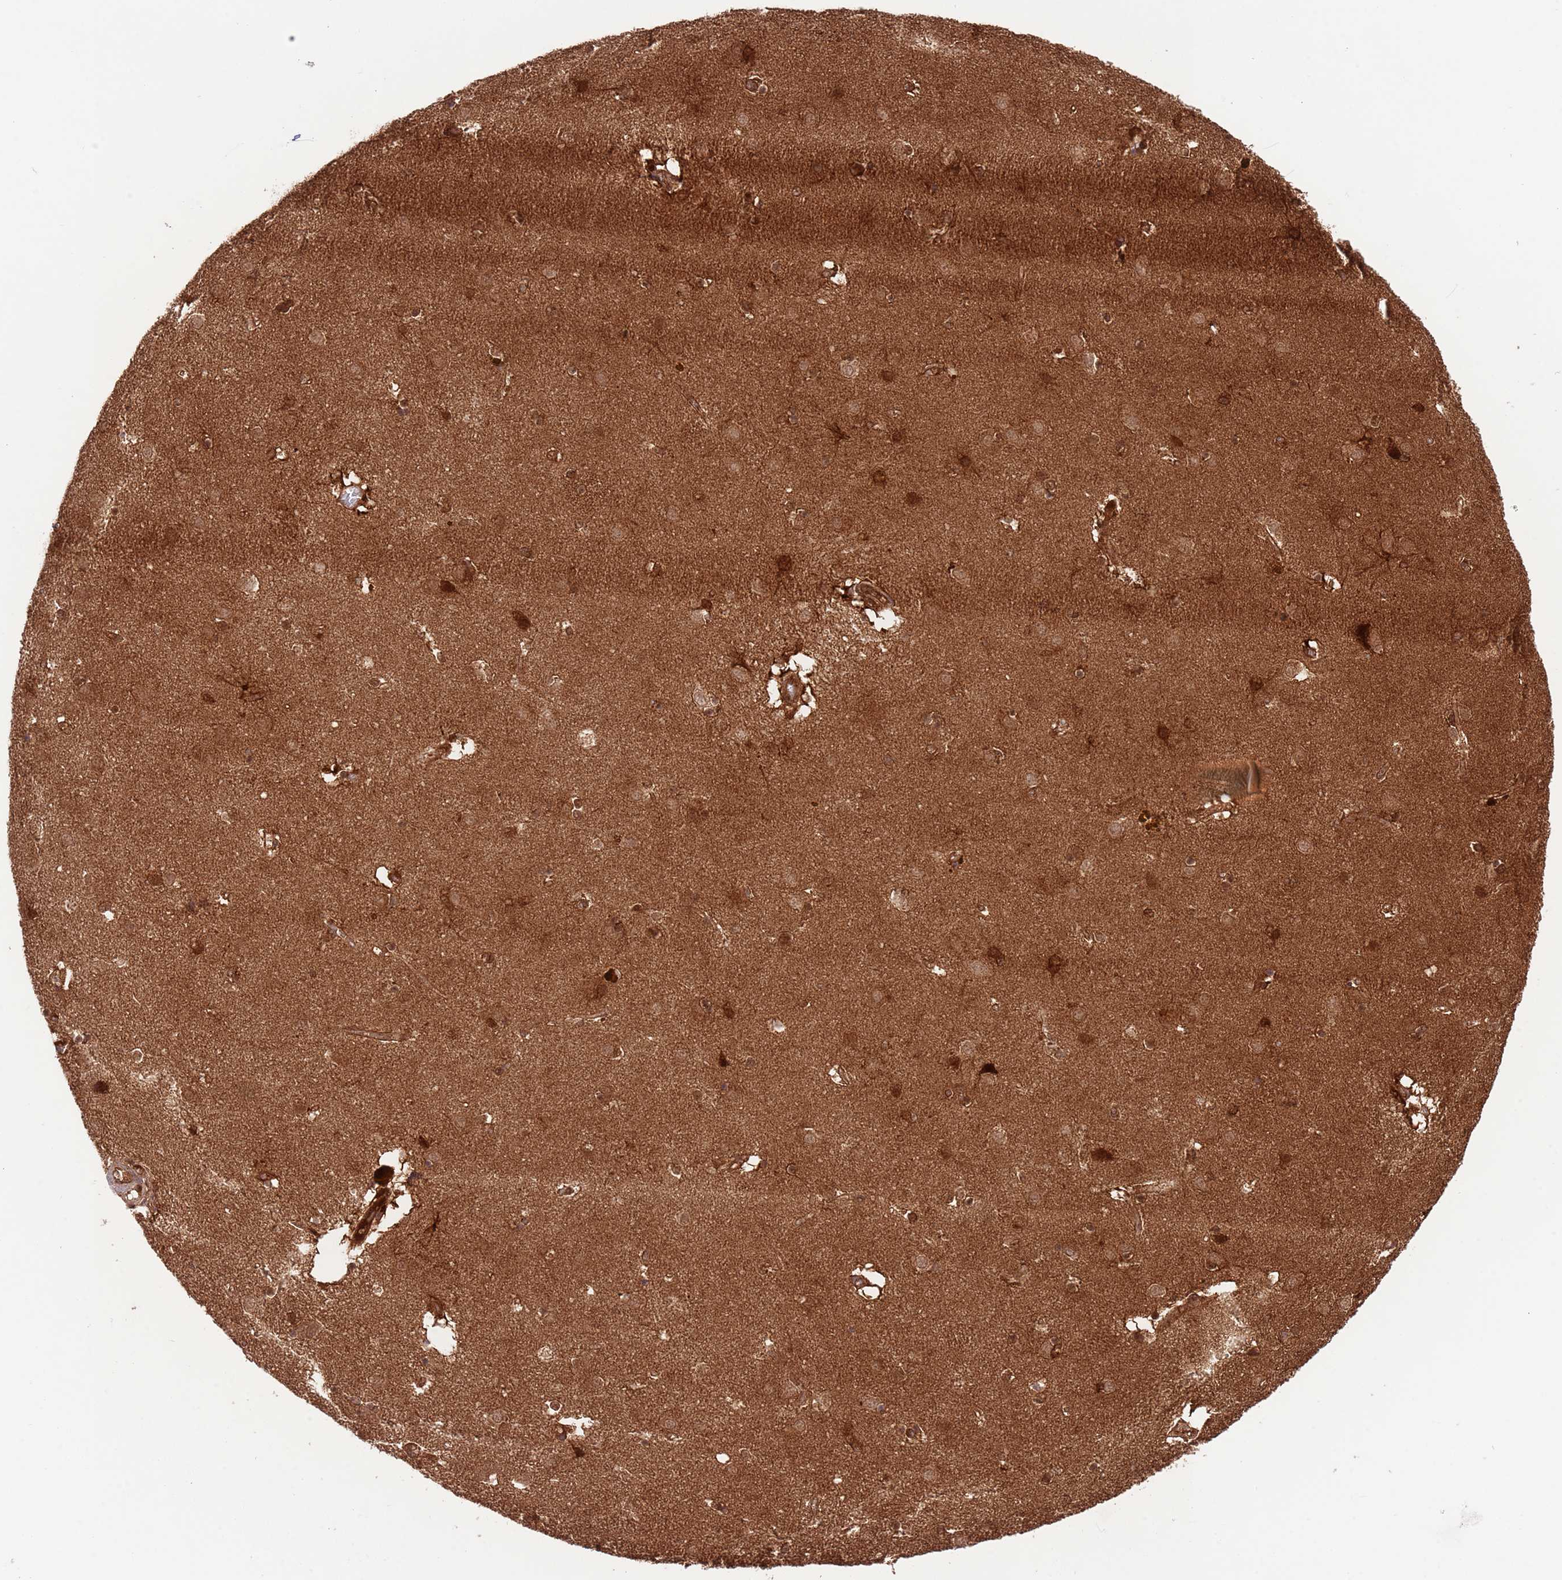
{"staining": {"intensity": "moderate", "quantity": ">75%", "location": "cytoplasmic/membranous"}, "tissue": "caudate", "cell_type": "Glial cells", "image_type": "normal", "snomed": [{"axis": "morphology", "description": "Normal tissue, NOS"}, {"axis": "topography", "description": "Lateral ventricle wall"}], "caption": "Brown immunohistochemical staining in unremarkable human caudate shows moderate cytoplasmic/membranous staining in about >75% of glial cells. Immunohistochemistry stains the protein in brown and the nuclei are stained blue.", "gene": "HDHD2", "patient": {"sex": "male", "age": 70}}